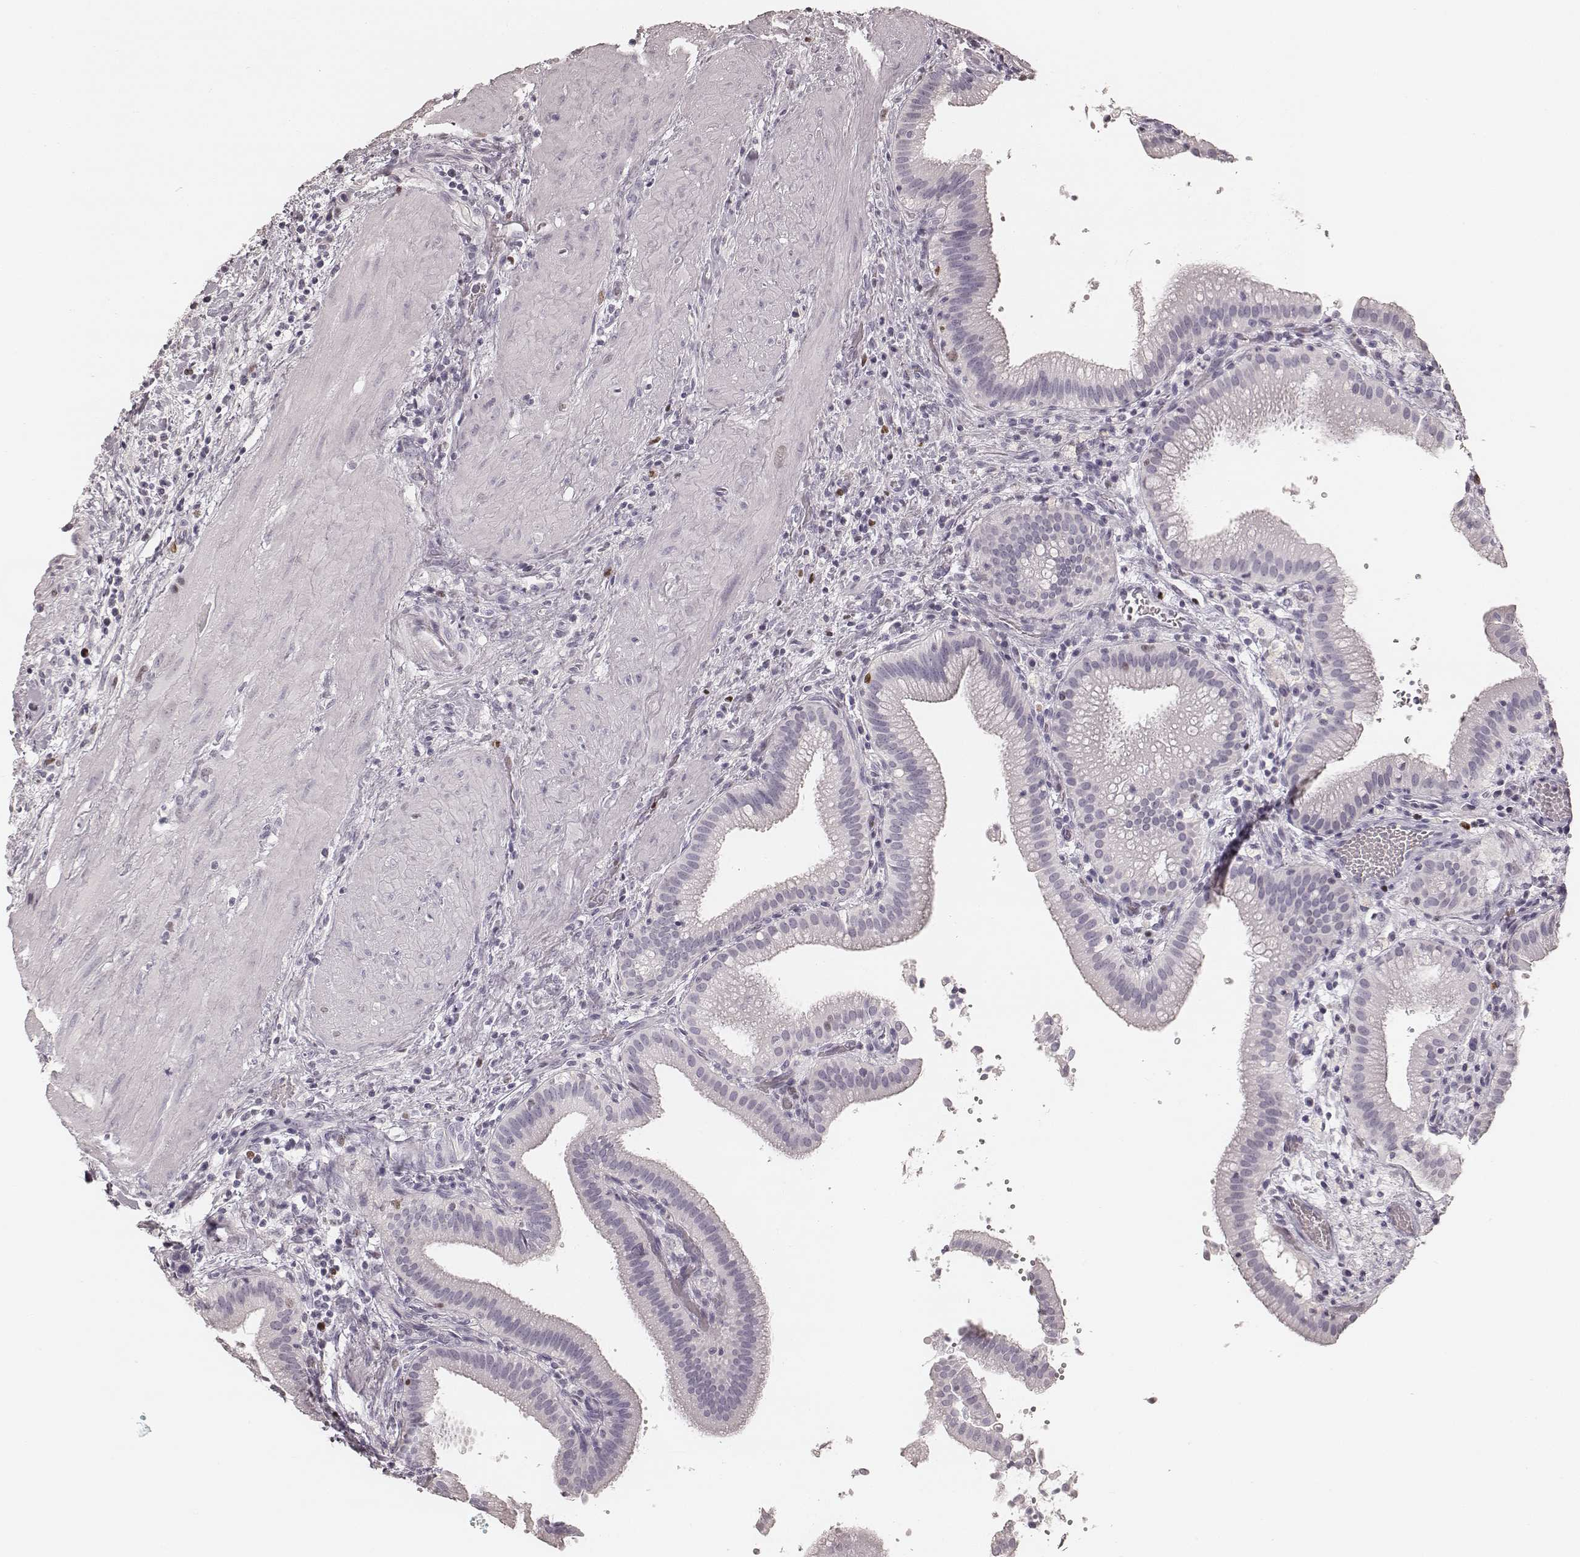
{"staining": {"intensity": "negative", "quantity": "none", "location": "none"}, "tissue": "gallbladder", "cell_type": "Glandular cells", "image_type": "normal", "snomed": [{"axis": "morphology", "description": "Normal tissue, NOS"}, {"axis": "topography", "description": "Gallbladder"}], "caption": "This is a image of IHC staining of benign gallbladder, which shows no staining in glandular cells.", "gene": "TEX37", "patient": {"sex": "male", "age": 42}}